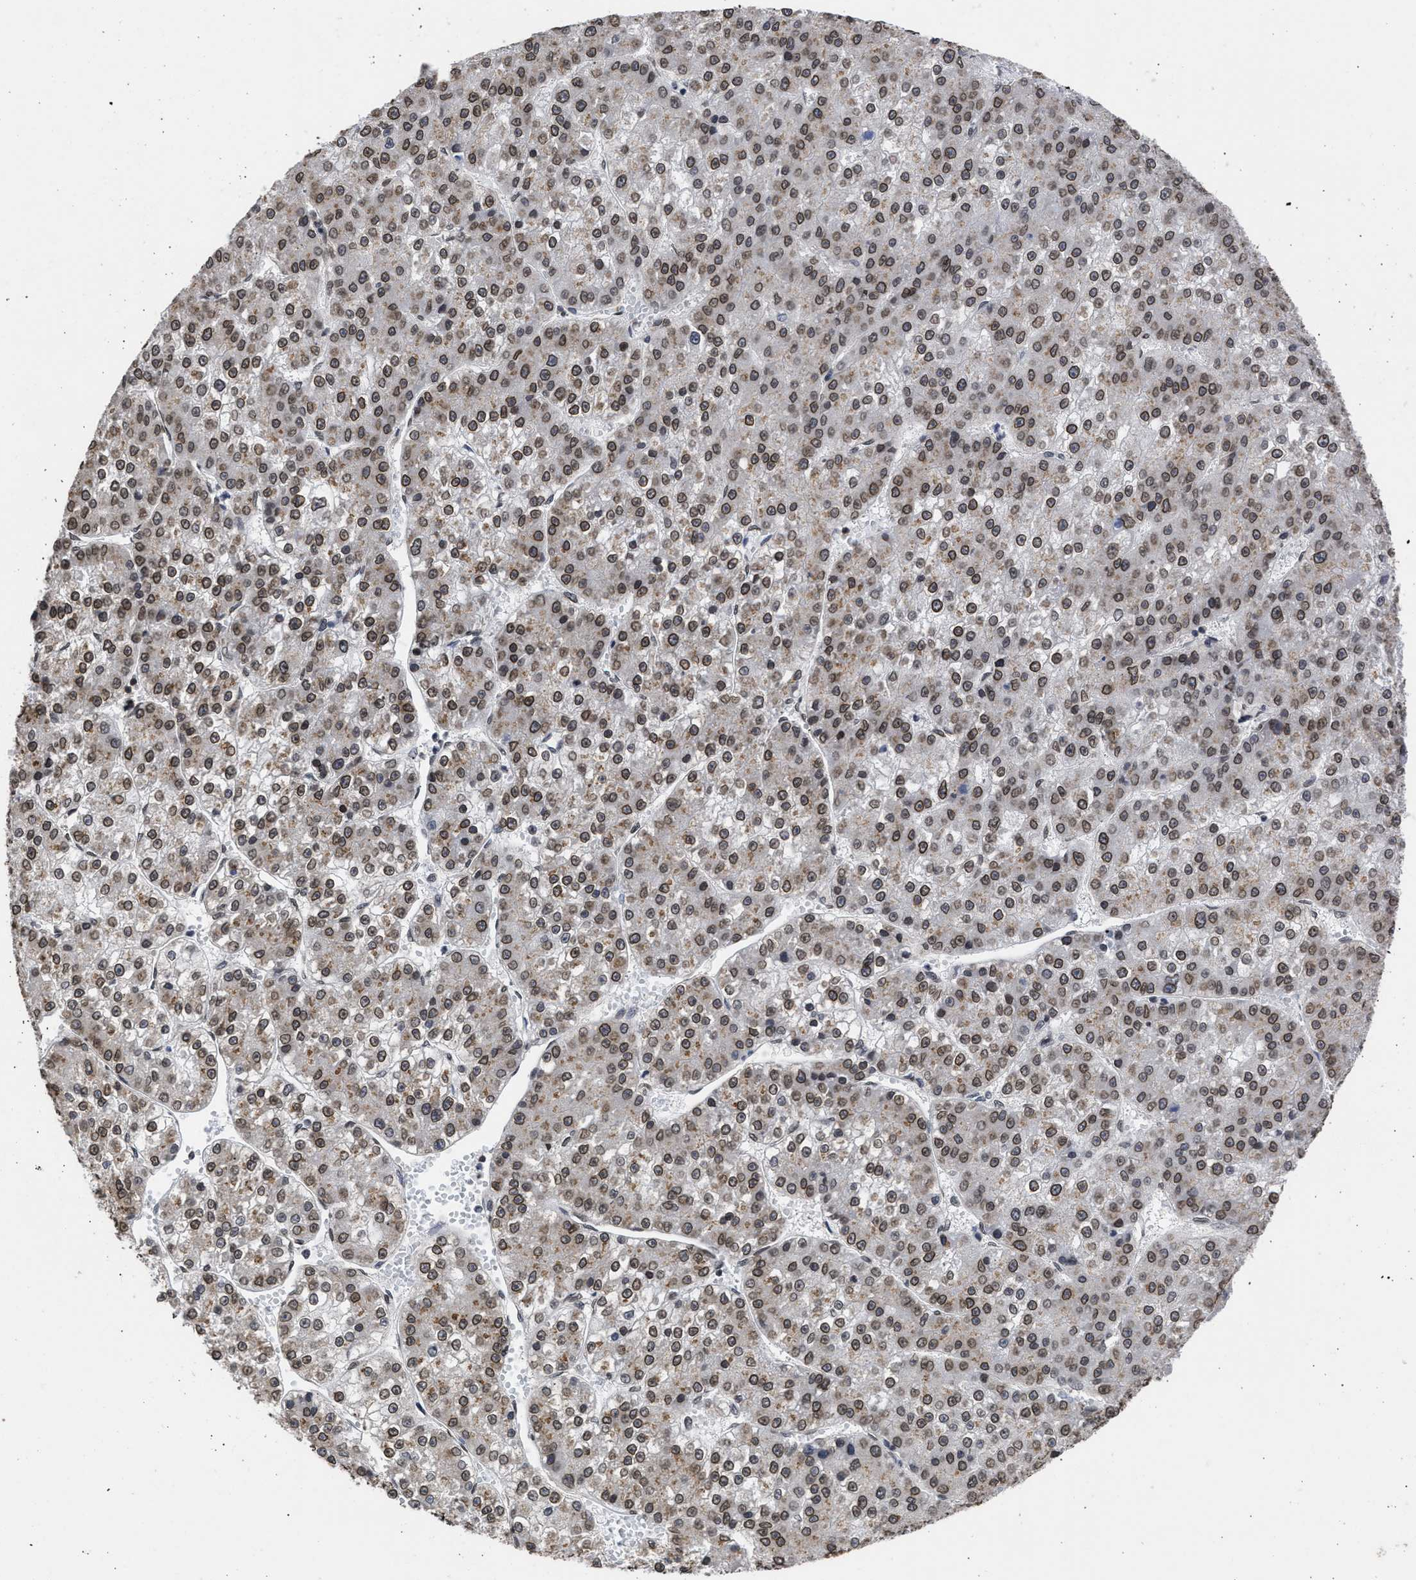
{"staining": {"intensity": "moderate", "quantity": ">75%", "location": "cytoplasmic/membranous,nuclear"}, "tissue": "liver cancer", "cell_type": "Tumor cells", "image_type": "cancer", "snomed": [{"axis": "morphology", "description": "Carcinoma, Hepatocellular, NOS"}, {"axis": "topography", "description": "Liver"}], "caption": "Immunohistochemical staining of human liver cancer (hepatocellular carcinoma) reveals medium levels of moderate cytoplasmic/membranous and nuclear expression in about >75% of tumor cells.", "gene": "NUP35", "patient": {"sex": "female", "age": 73}}